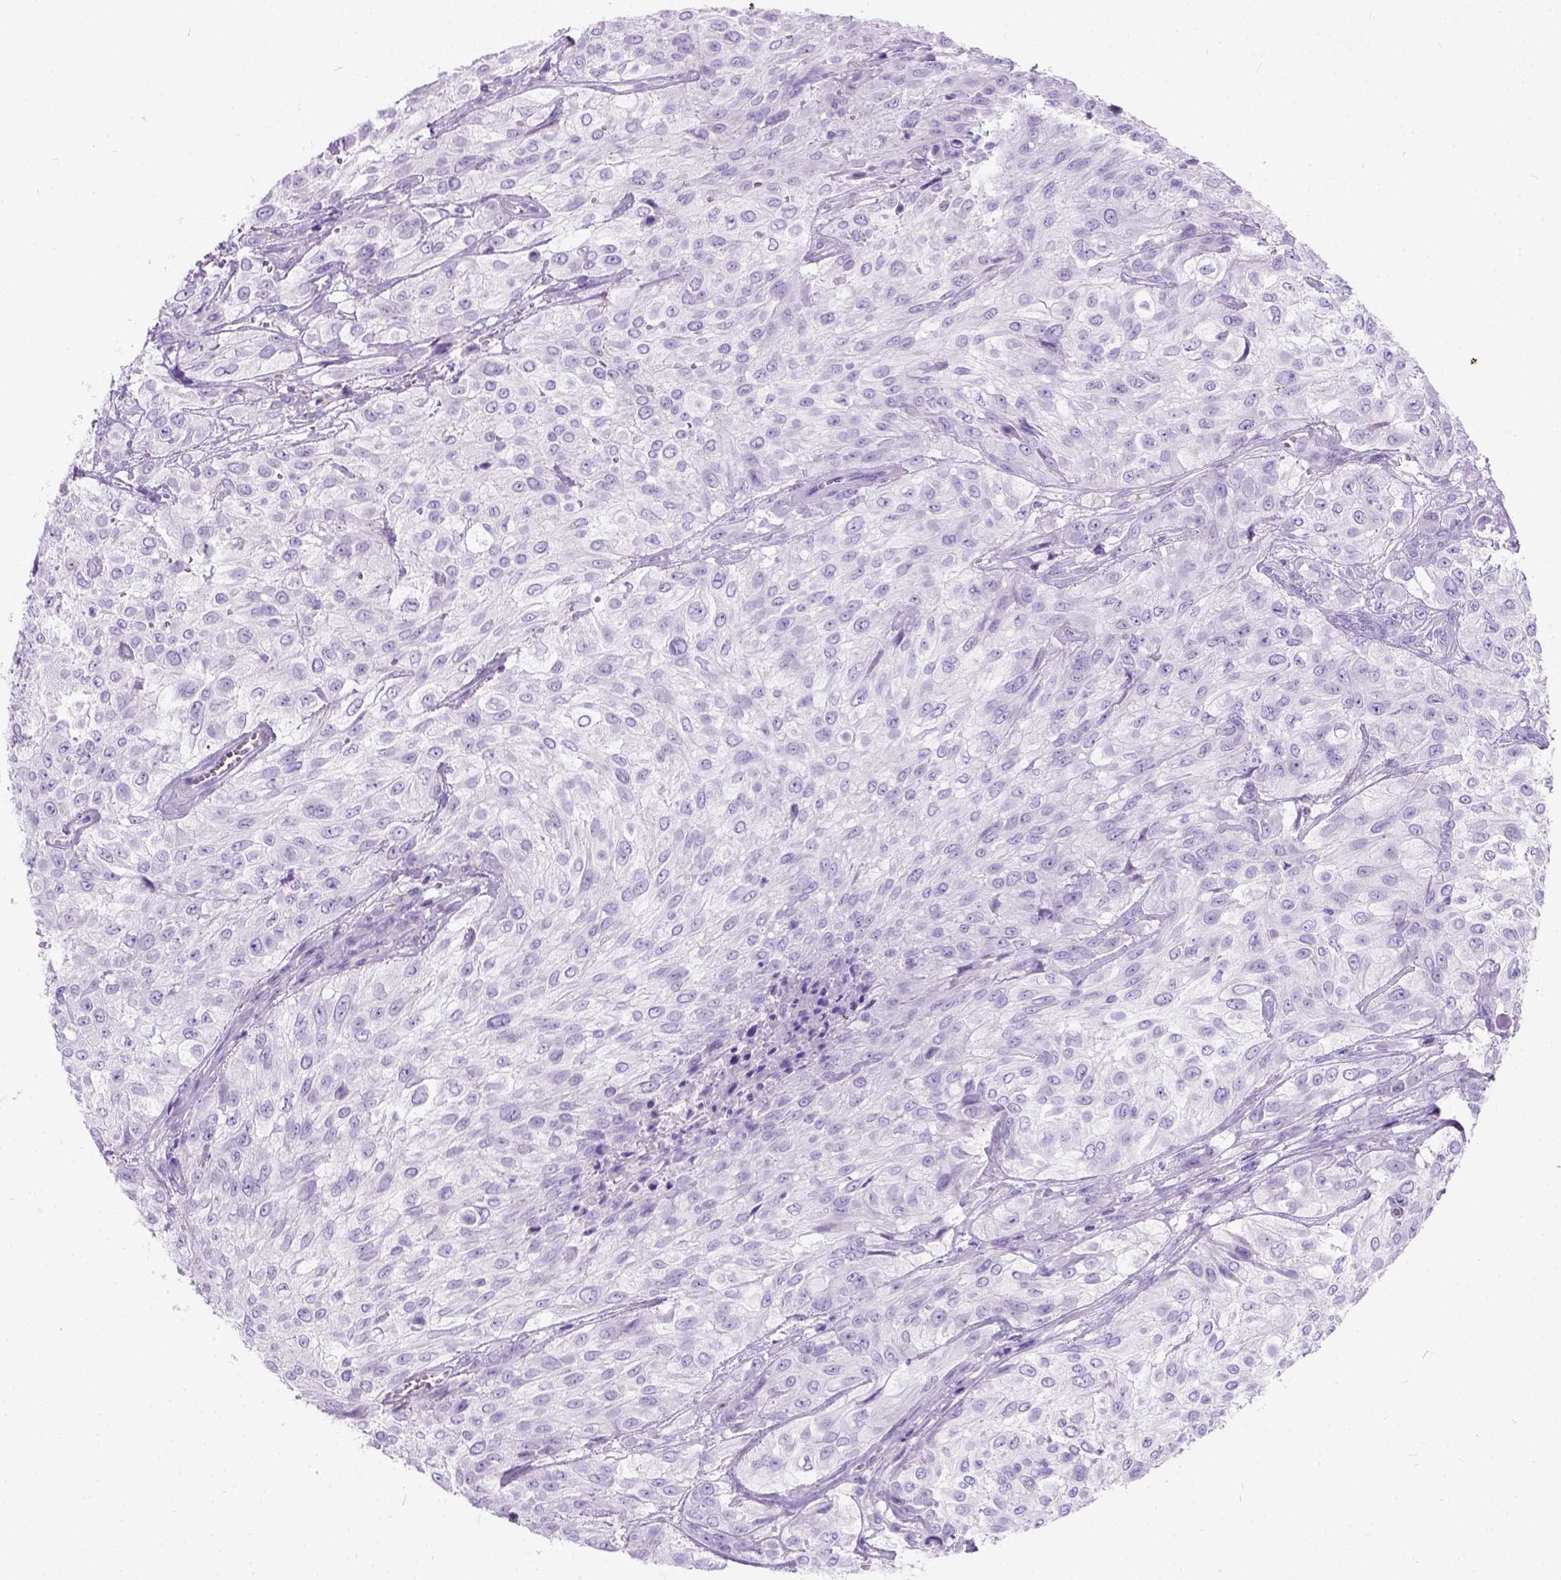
{"staining": {"intensity": "negative", "quantity": "none", "location": "none"}, "tissue": "urothelial cancer", "cell_type": "Tumor cells", "image_type": "cancer", "snomed": [{"axis": "morphology", "description": "Urothelial carcinoma, High grade"}, {"axis": "topography", "description": "Urinary bladder"}], "caption": "This is a micrograph of immunohistochemistry staining of urothelial cancer, which shows no expression in tumor cells.", "gene": "C7orf57", "patient": {"sex": "male", "age": 57}}